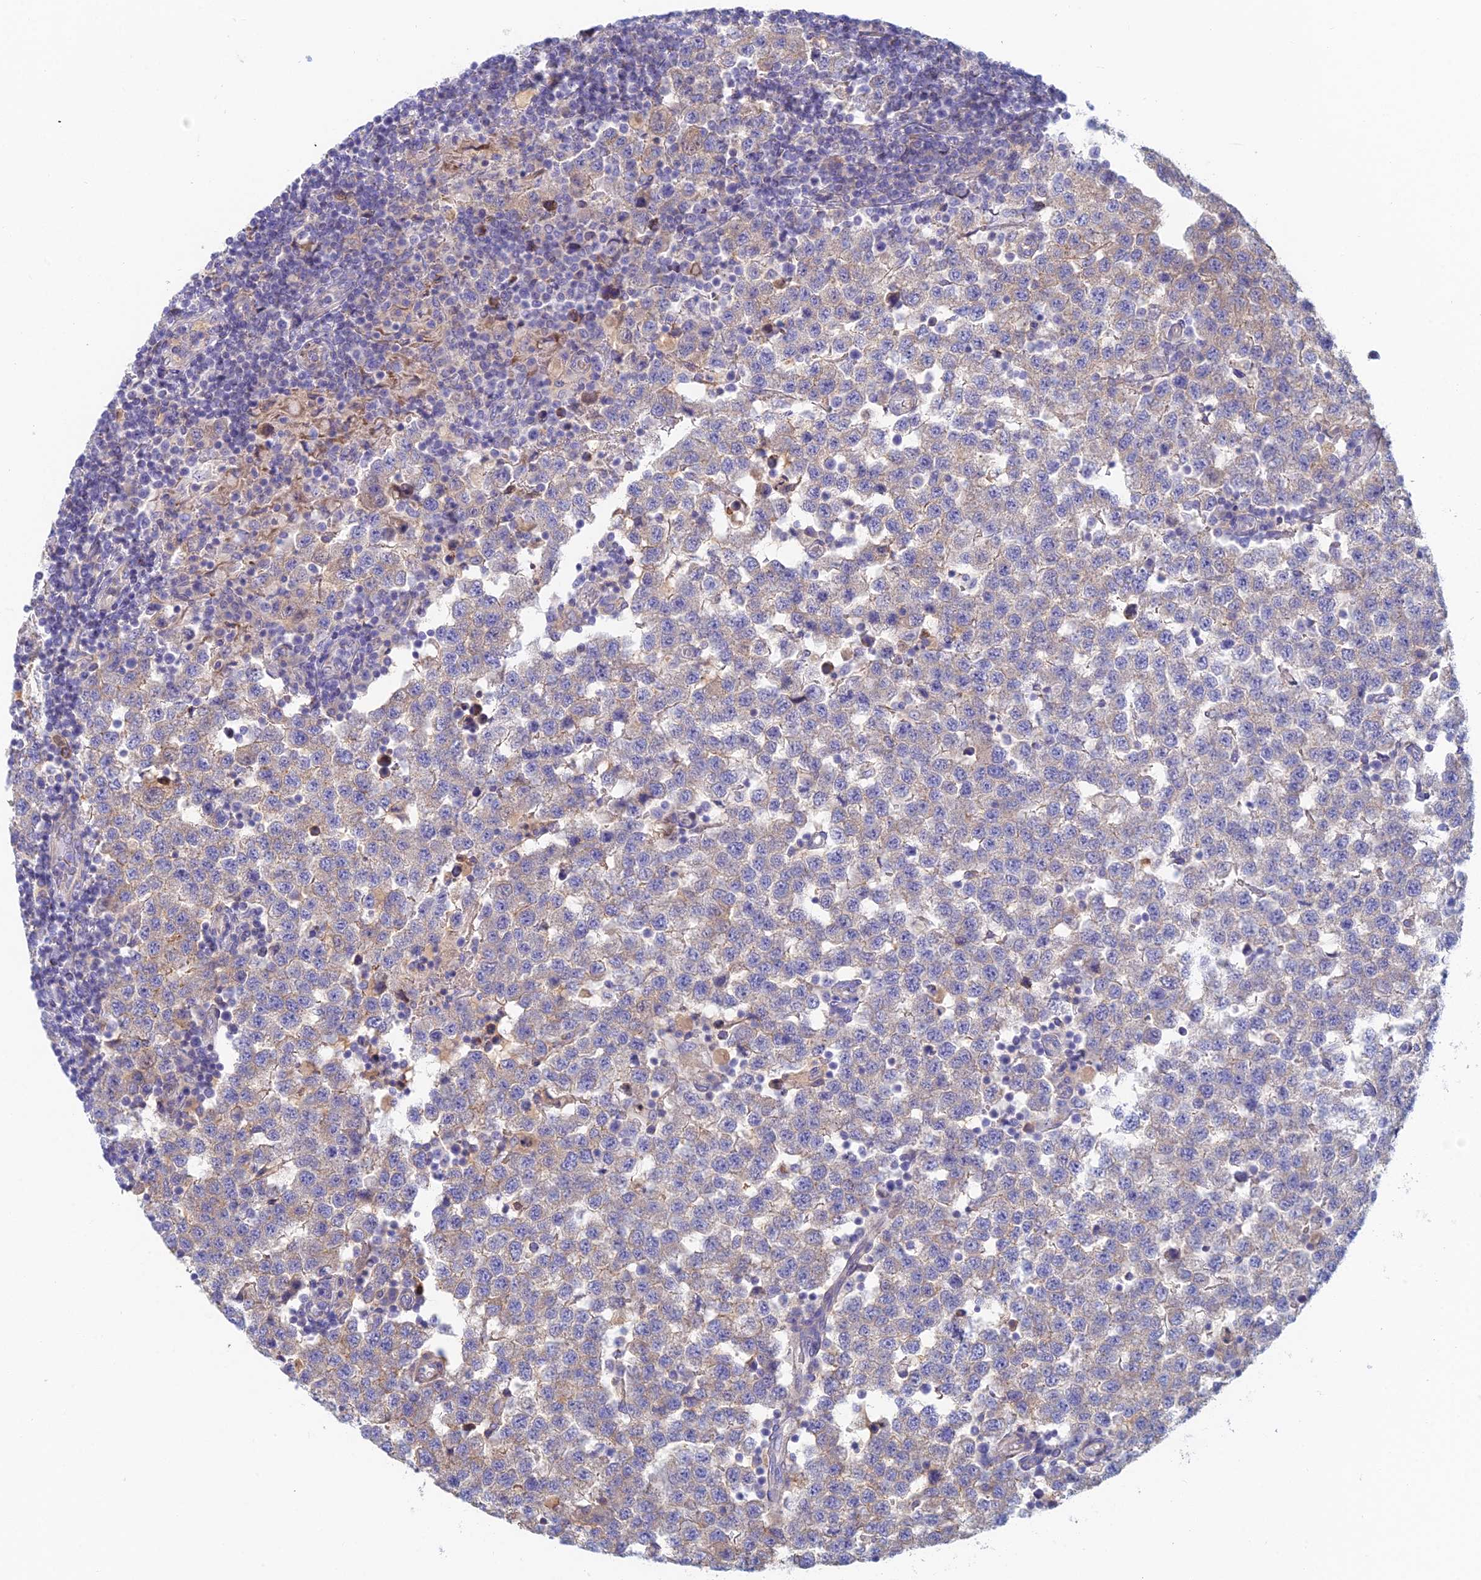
{"staining": {"intensity": "negative", "quantity": "none", "location": "none"}, "tissue": "testis cancer", "cell_type": "Tumor cells", "image_type": "cancer", "snomed": [{"axis": "morphology", "description": "Seminoma, NOS"}, {"axis": "topography", "description": "Testis"}], "caption": "This is an IHC micrograph of human seminoma (testis). There is no staining in tumor cells.", "gene": "IFTAP", "patient": {"sex": "male", "age": 34}}